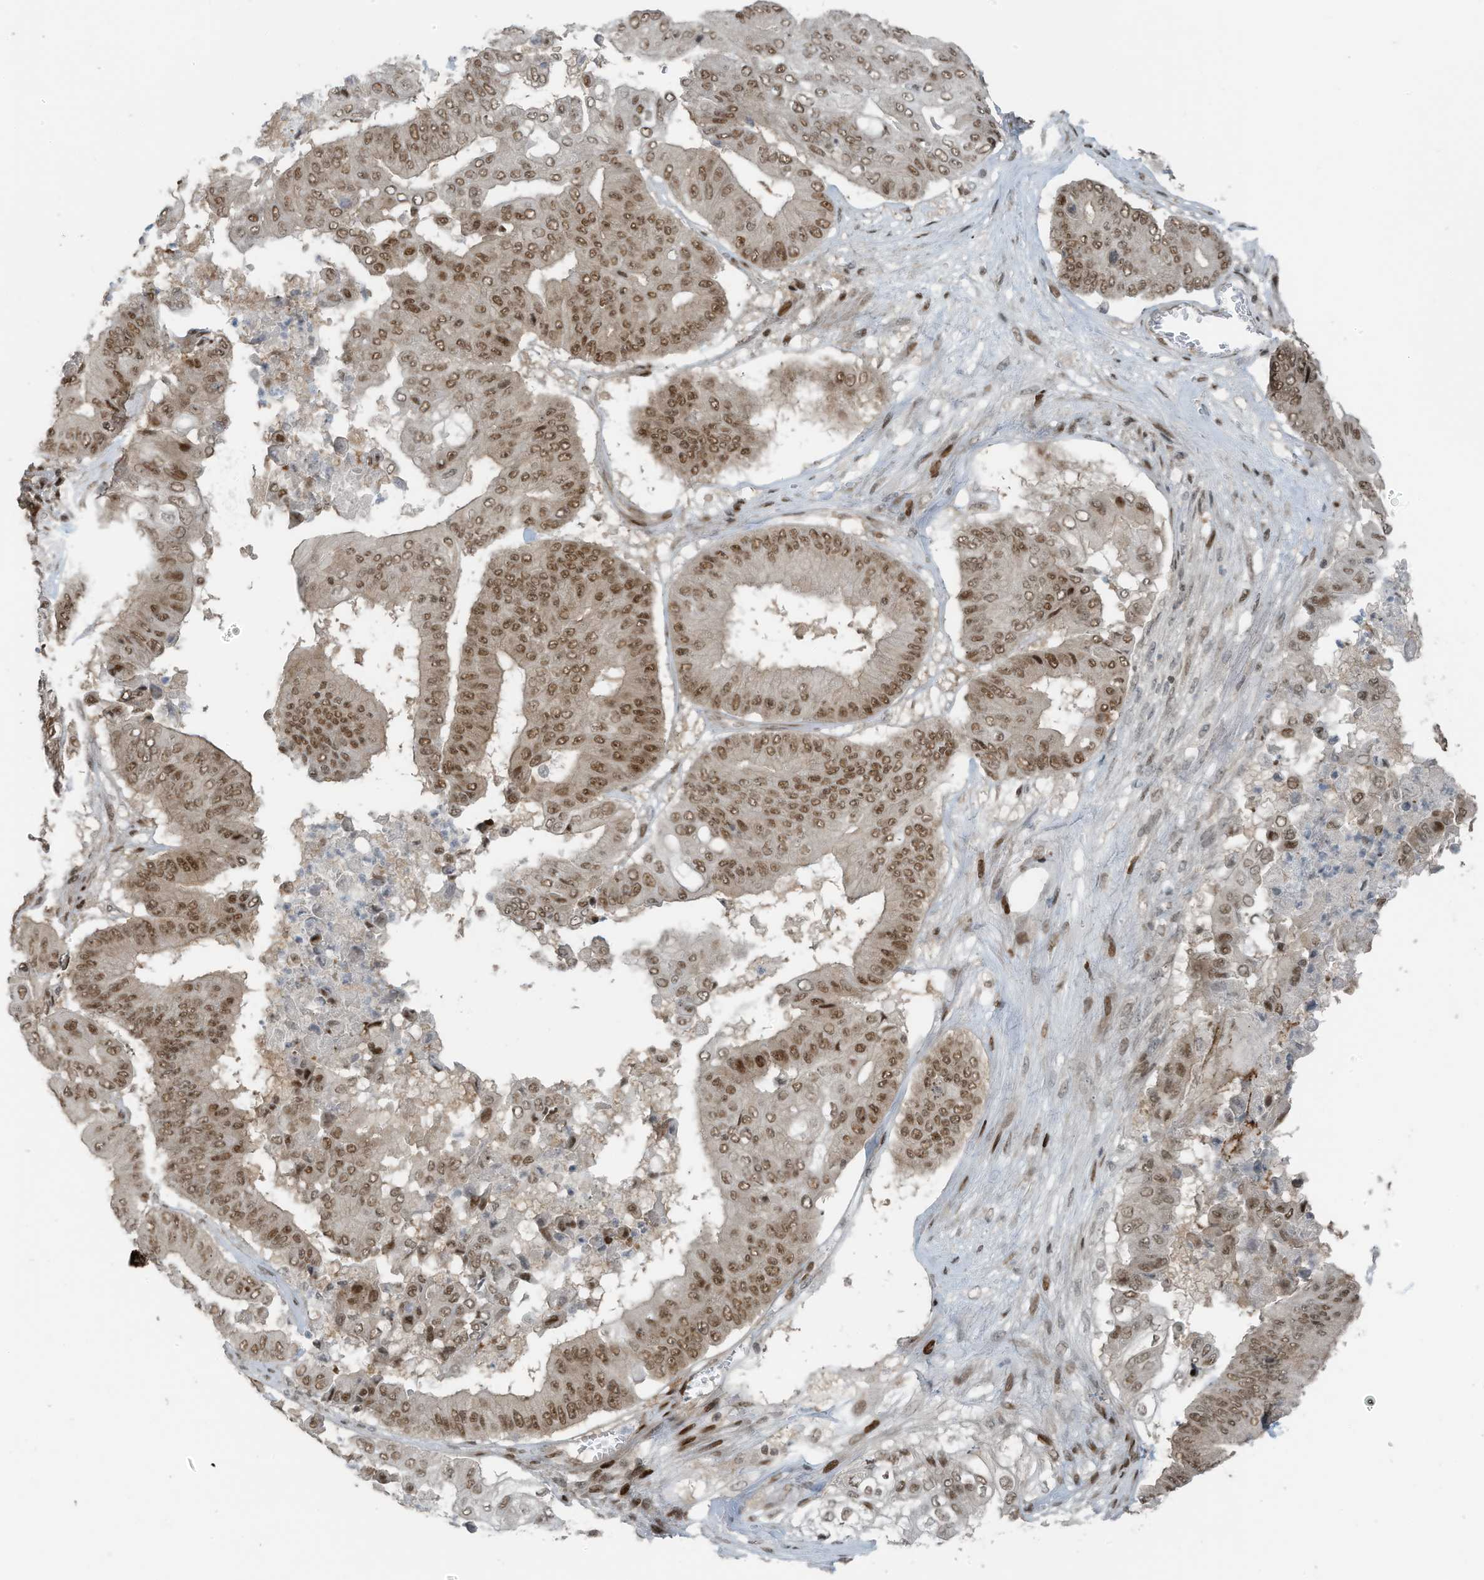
{"staining": {"intensity": "moderate", "quantity": ">75%", "location": "nuclear"}, "tissue": "pancreatic cancer", "cell_type": "Tumor cells", "image_type": "cancer", "snomed": [{"axis": "morphology", "description": "Adenocarcinoma, NOS"}, {"axis": "topography", "description": "Pancreas"}], "caption": "This photomicrograph exhibits immunohistochemistry (IHC) staining of pancreatic adenocarcinoma, with medium moderate nuclear positivity in approximately >75% of tumor cells.", "gene": "PCNP", "patient": {"sex": "female", "age": 77}}